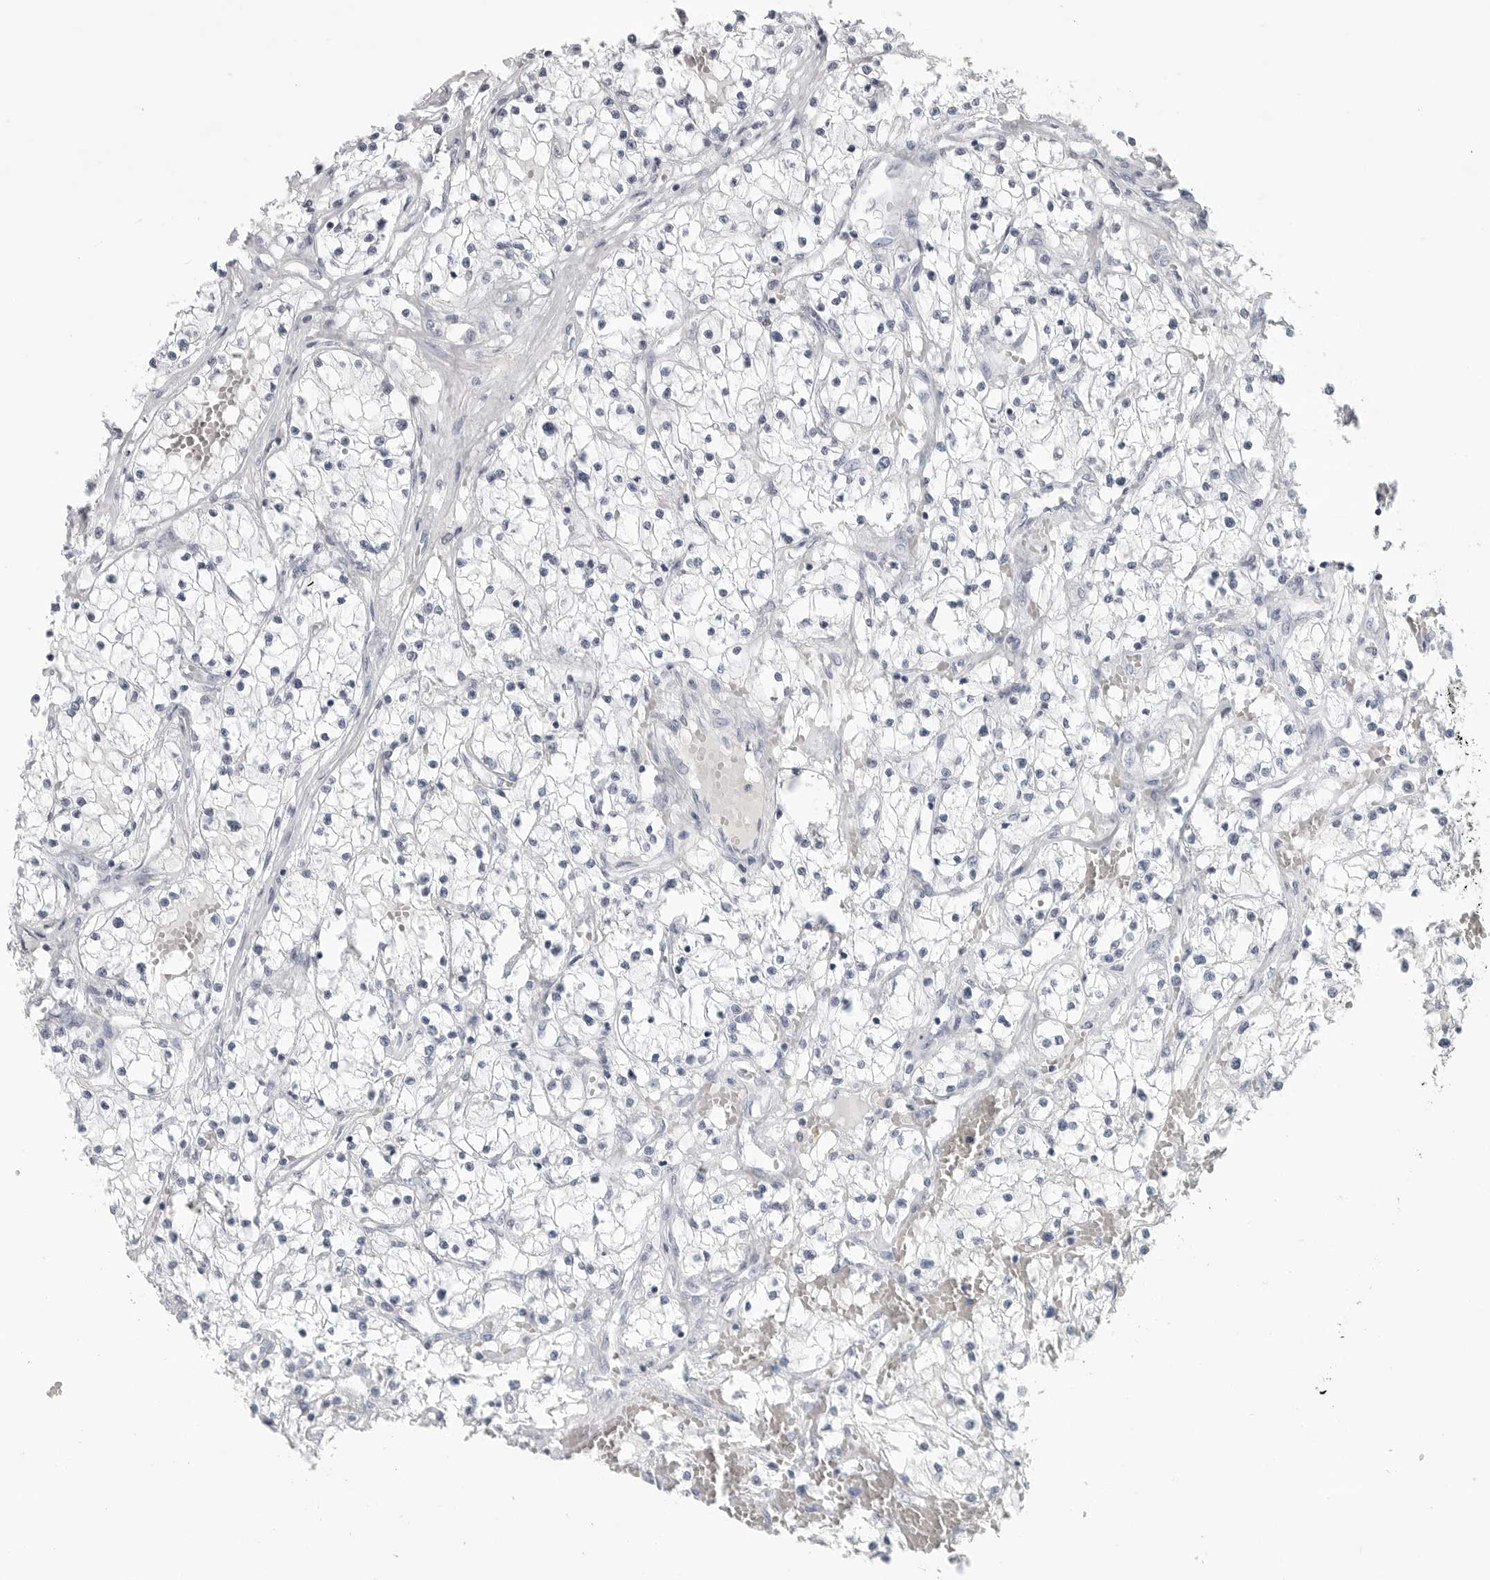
{"staining": {"intensity": "negative", "quantity": "none", "location": "none"}, "tissue": "renal cancer", "cell_type": "Tumor cells", "image_type": "cancer", "snomed": [{"axis": "morphology", "description": "Normal tissue, NOS"}, {"axis": "morphology", "description": "Adenocarcinoma, NOS"}, {"axis": "topography", "description": "Kidney"}], "caption": "Tumor cells show no significant protein positivity in renal cancer (adenocarcinoma). (DAB IHC visualized using brightfield microscopy, high magnification).", "gene": "LY6D", "patient": {"sex": "male", "age": 68}}